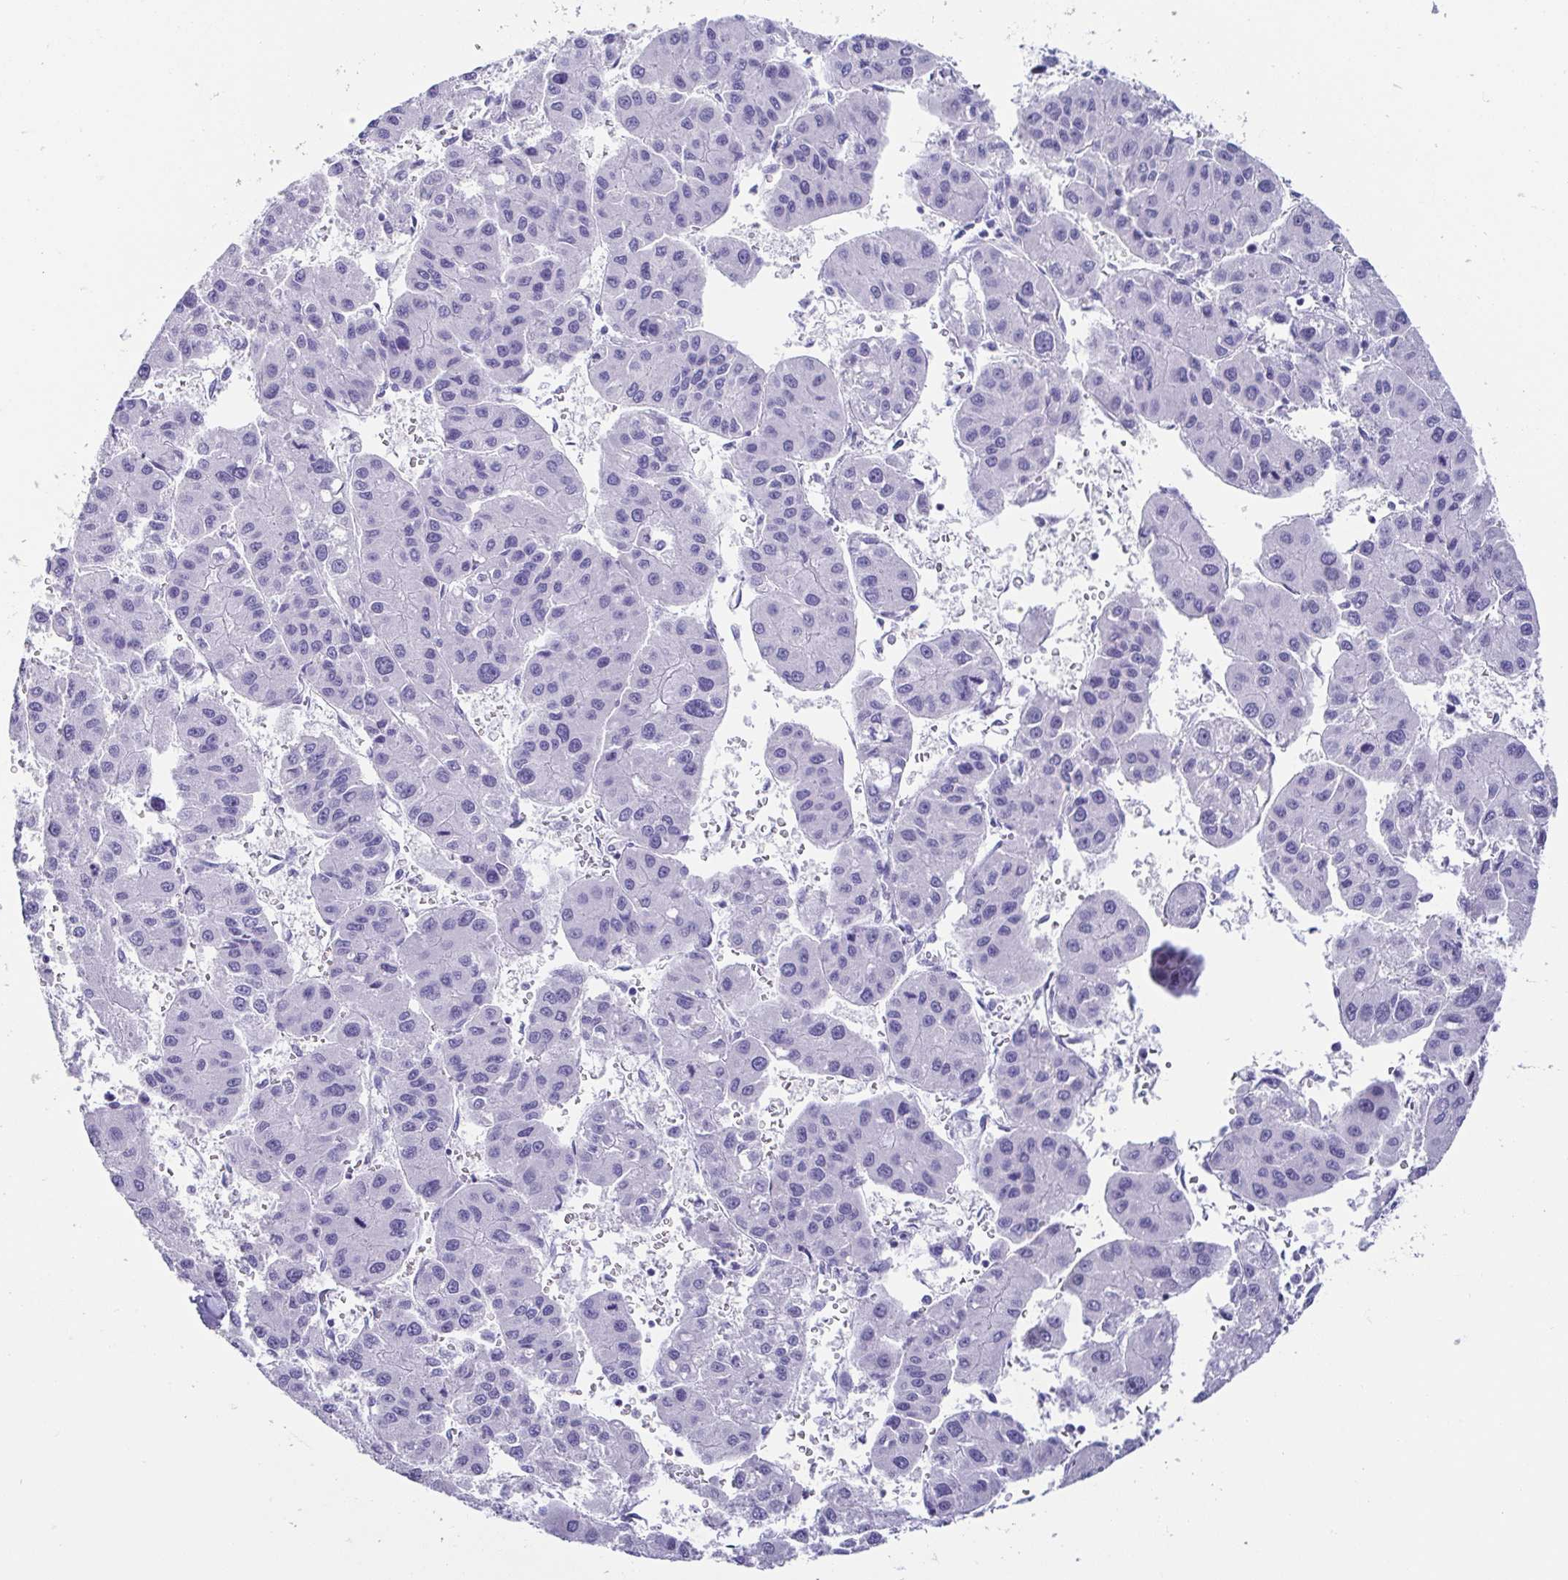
{"staining": {"intensity": "negative", "quantity": "none", "location": "none"}, "tissue": "liver cancer", "cell_type": "Tumor cells", "image_type": "cancer", "snomed": [{"axis": "morphology", "description": "Carcinoma, Hepatocellular, NOS"}, {"axis": "topography", "description": "Liver"}], "caption": "Protein analysis of liver cancer reveals no significant expression in tumor cells.", "gene": "CD164L2", "patient": {"sex": "male", "age": 73}}